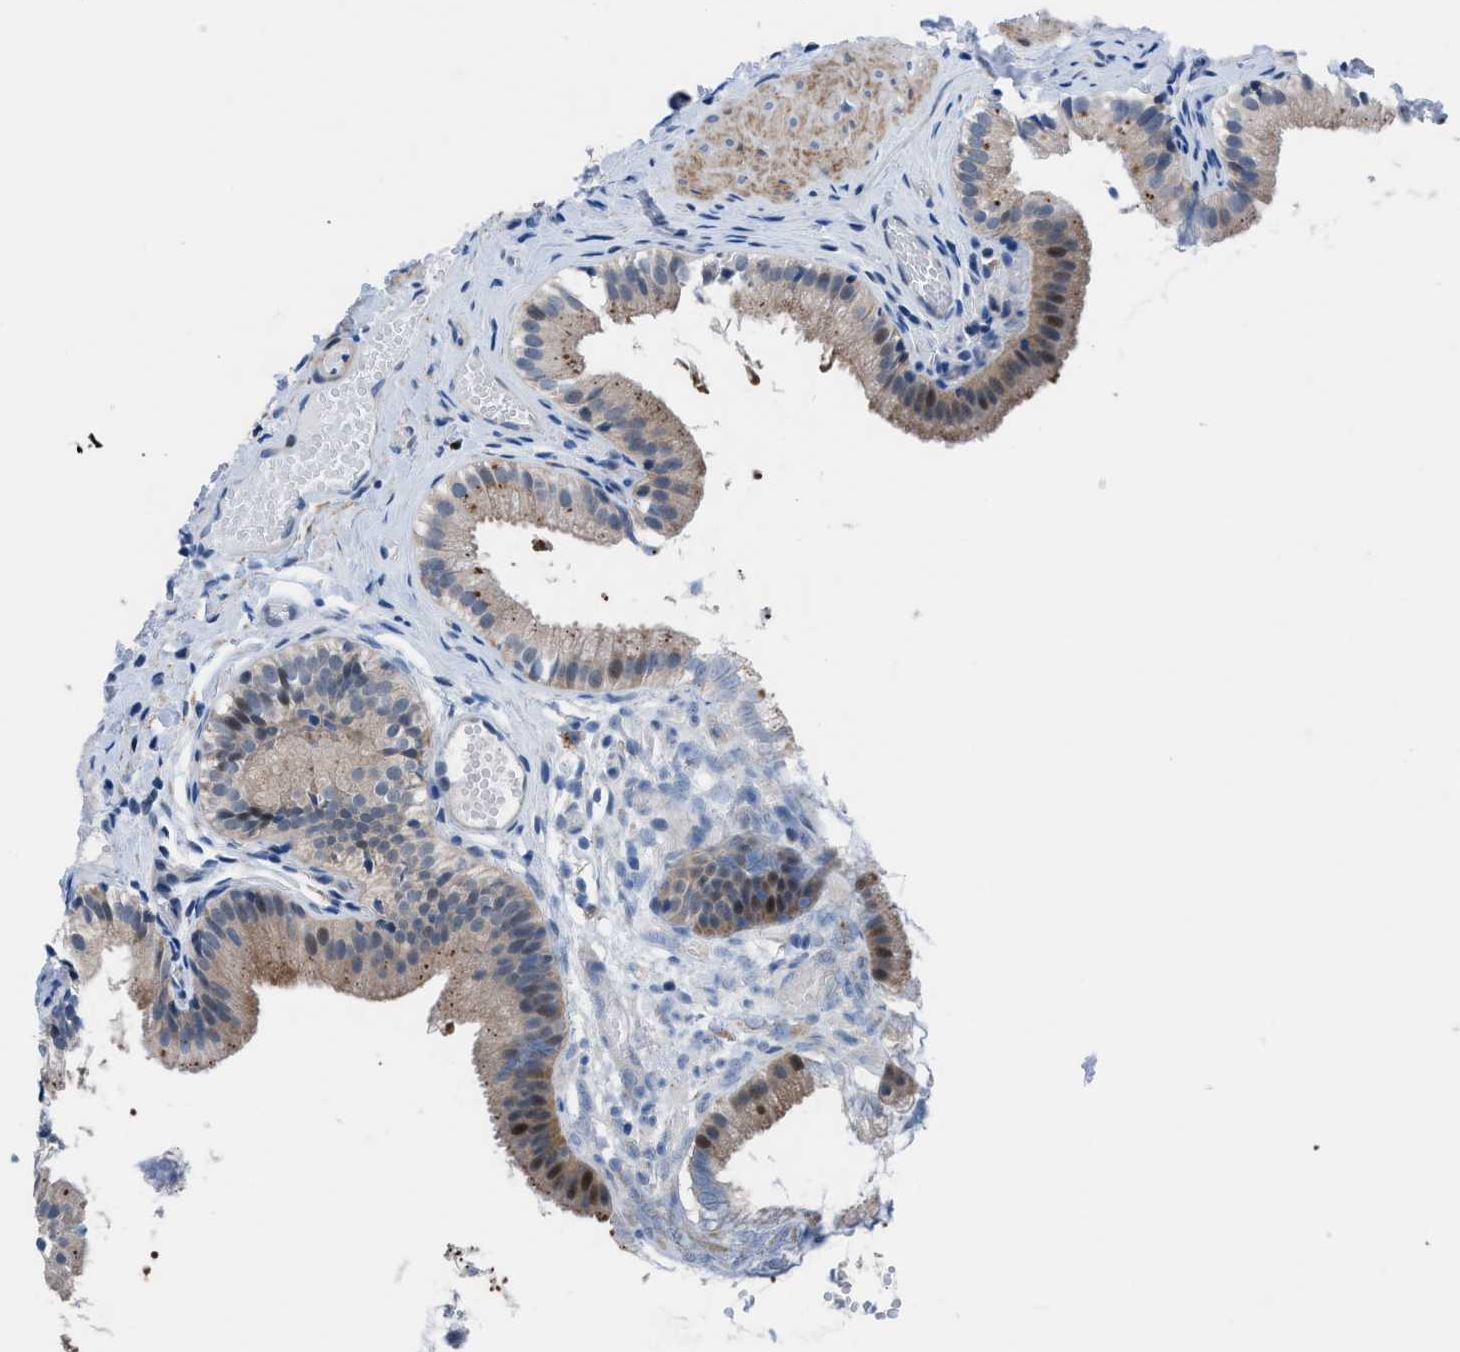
{"staining": {"intensity": "moderate", "quantity": ">75%", "location": "cytoplasmic/membranous,nuclear"}, "tissue": "gallbladder", "cell_type": "Glandular cells", "image_type": "normal", "snomed": [{"axis": "morphology", "description": "Normal tissue, NOS"}, {"axis": "topography", "description": "Gallbladder"}], "caption": "Moderate cytoplasmic/membranous,nuclear protein staining is appreciated in about >75% of glandular cells in gallbladder. (Brightfield microscopy of DAB IHC at high magnification).", "gene": "UAP1", "patient": {"sex": "female", "age": 26}}